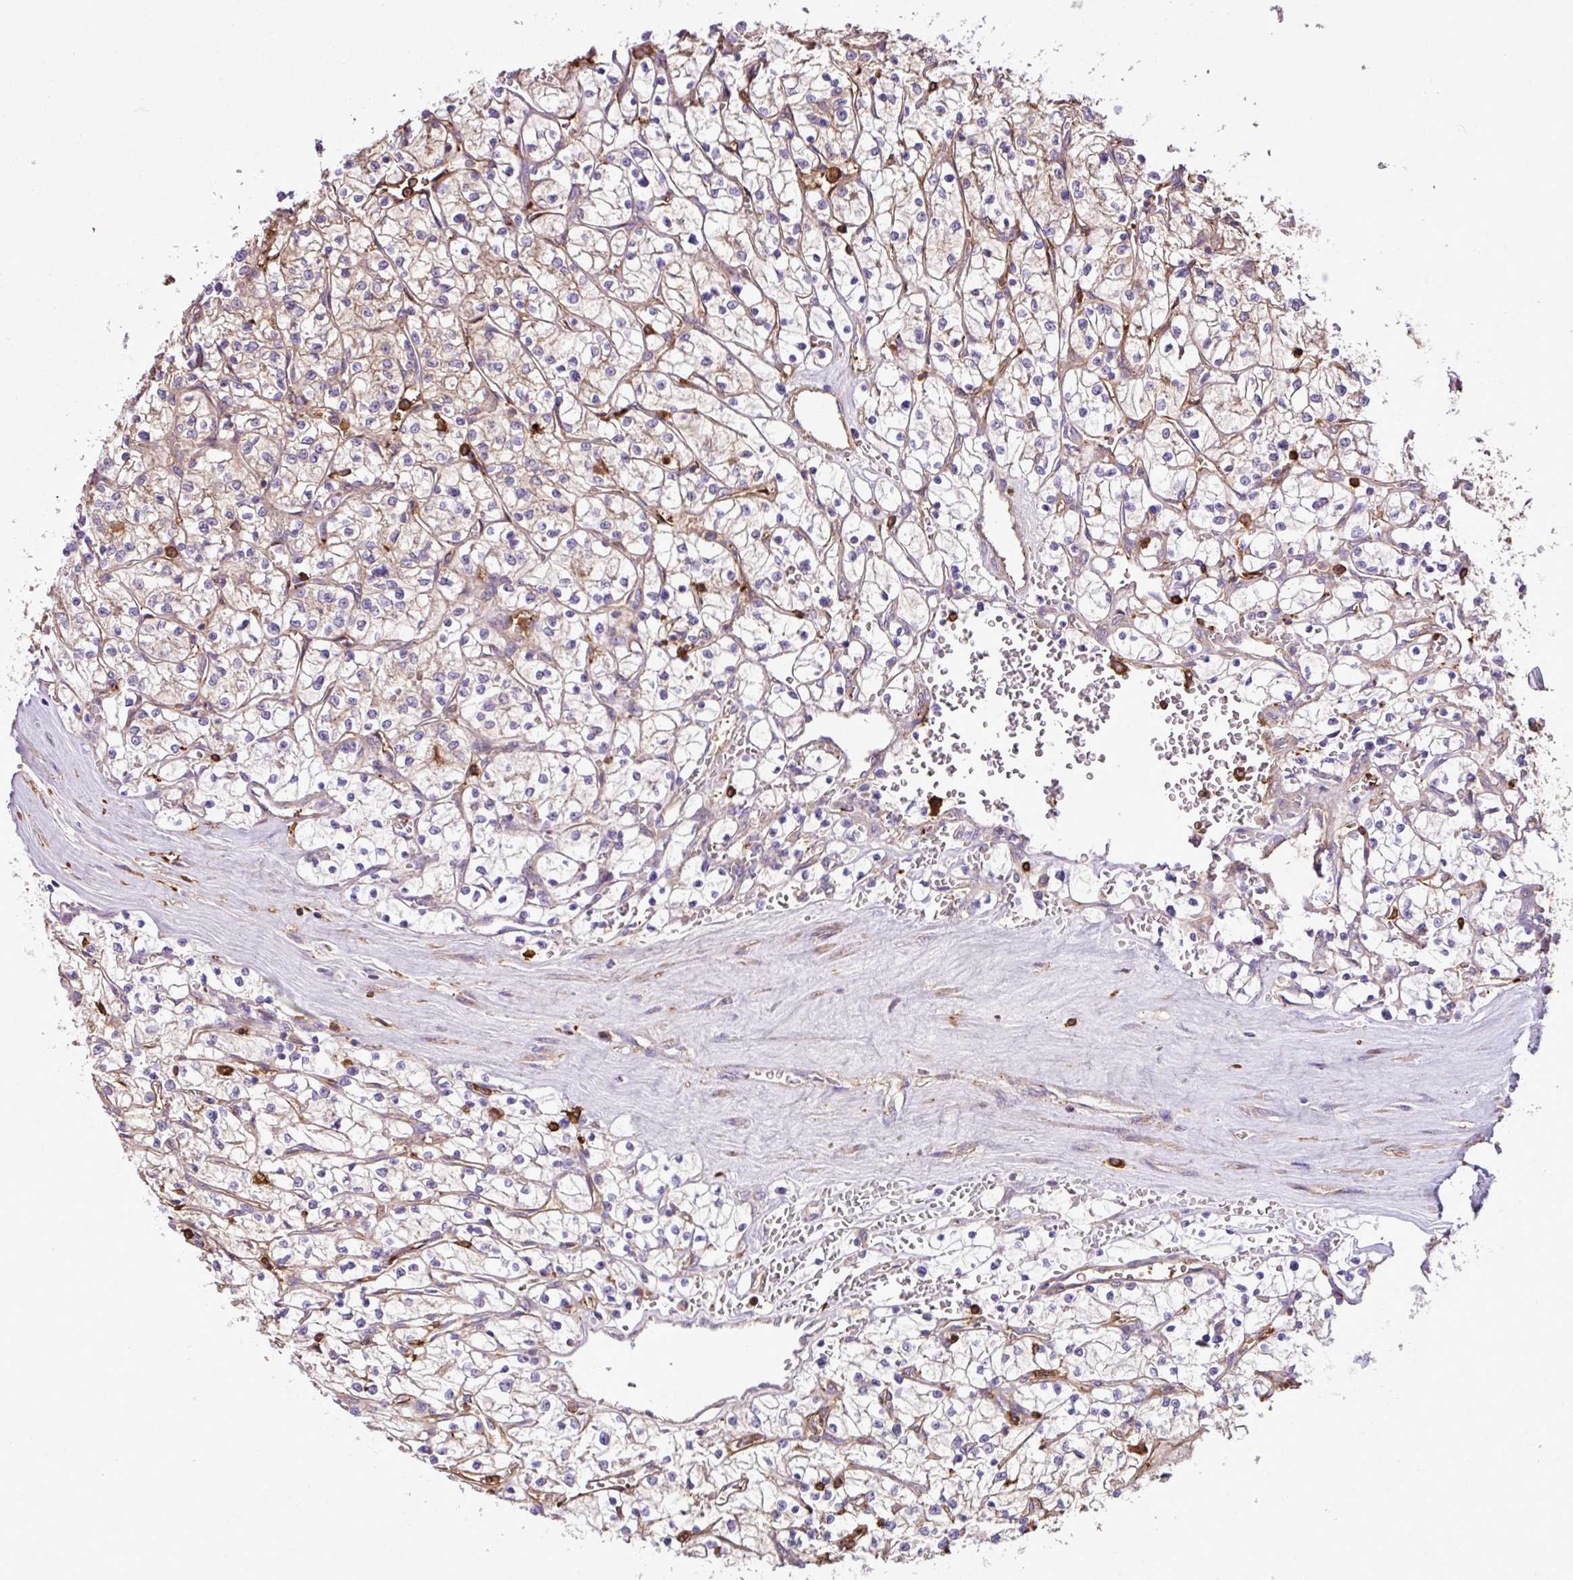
{"staining": {"intensity": "negative", "quantity": "none", "location": "none"}, "tissue": "renal cancer", "cell_type": "Tumor cells", "image_type": "cancer", "snomed": [{"axis": "morphology", "description": "Adenocarcinoma, NOS"}, {"axis": "topography", "description": "Kidney"}], "caption": "Immunohistochemical staining of renal cancer (adenocarcinoma) reveals no significant positivity in tumor cells.", "gene": "PGAP6", "patient": {"sex": "female", "age": 64}}